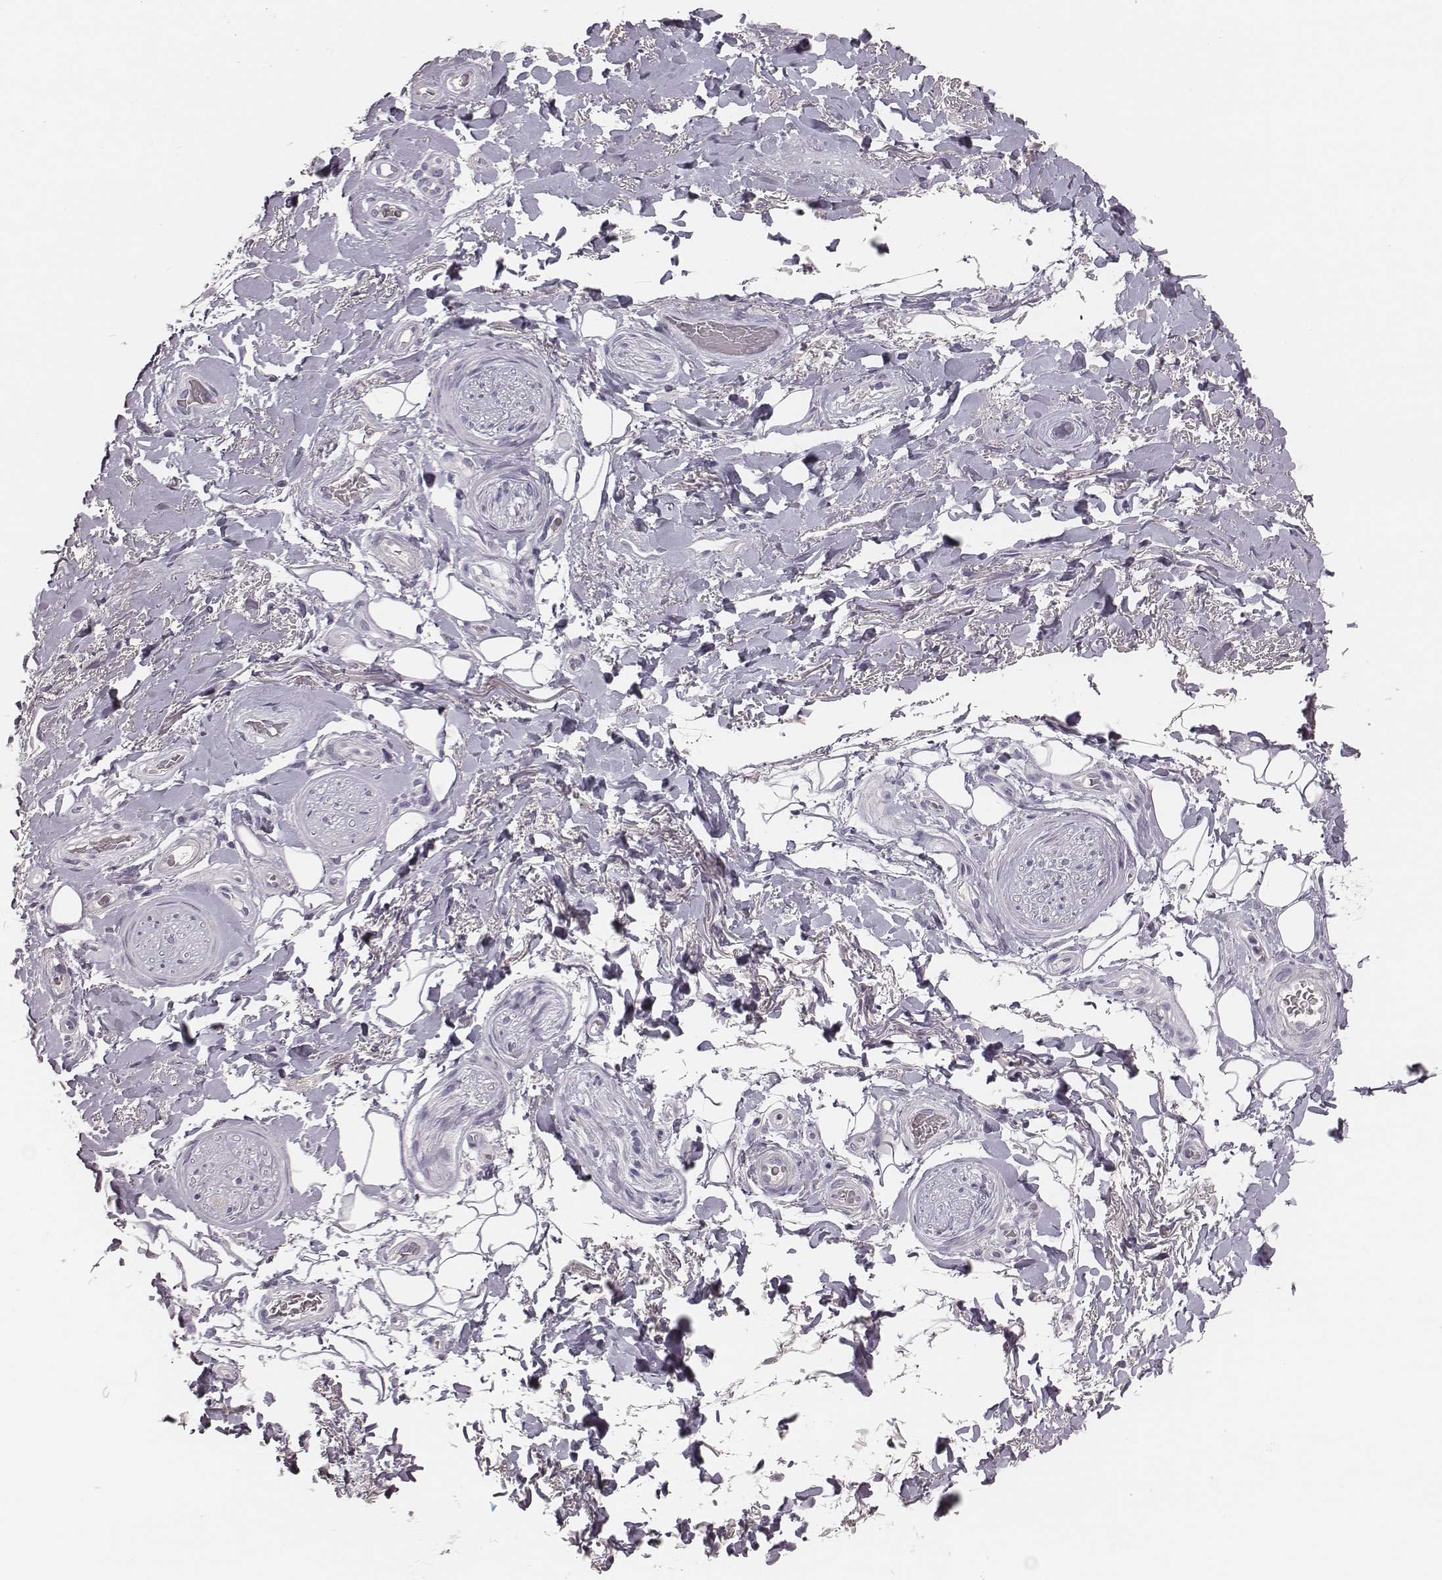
{"staining": {"intensity": "negative", "quantity": "none", "location": "none"}, "tissue": "adipose tissue", "cell_type": "Adipocytes", "image_type": "normal", "snomed": [{"axis": "morphology", "description": "Normal tissue, NOS"}, {"axis": "topography", "description": "Anal"}, {"axis": "topography", "description": "Peripheral nerve tissue"}], "caption": "This is an immunohistochemistry (IHC) micrograph of normal adipose tissue. There is no expression in adipocytes.", "gene": "MYH6", "patient": {"sex": "male", "age": 53}}